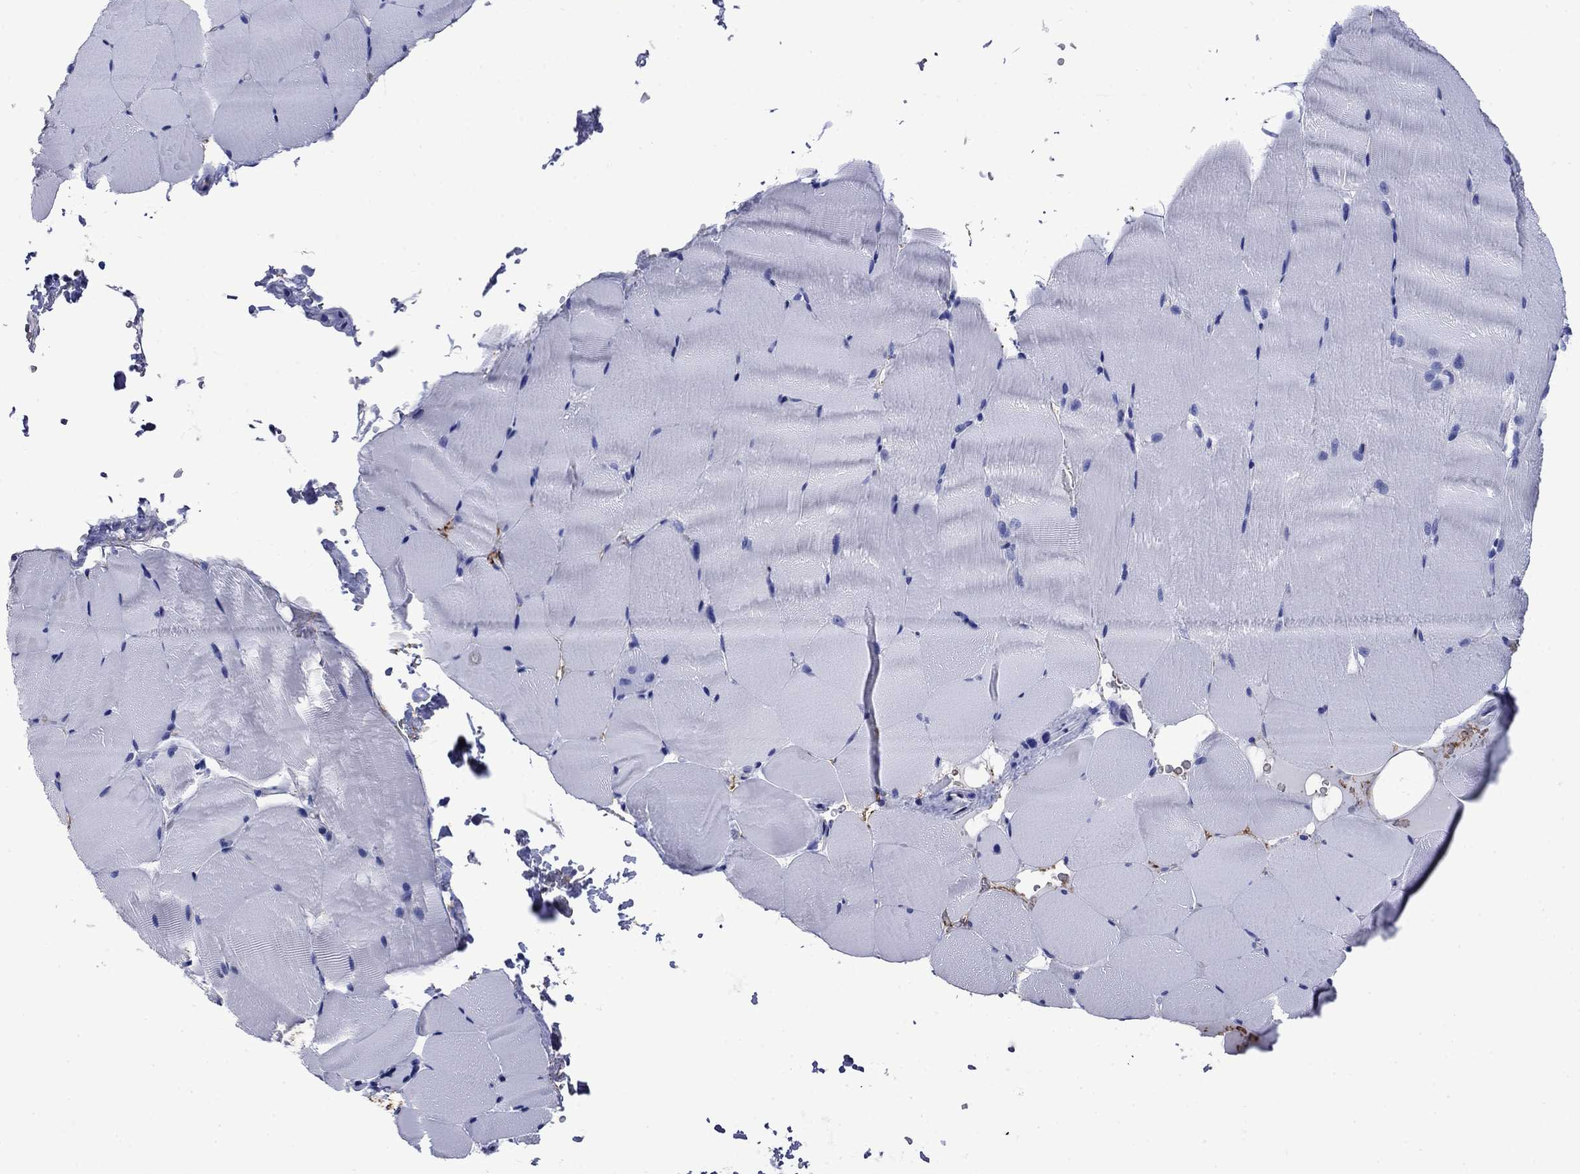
{"staining": {"intensity": "negative", "quantity": "none", "location": "none"}, "tissue": "skeletal muscle", "cell_type": "Myocytes", "image_type": "normal", "snomed": [{"axis": "morphology", "description": "Normal tissue, NOS"}, {"axis": "topography", "description": "Skeletal muscle"}], "caption": "IHC image of unremarkable skeletal muscle: skeletal muscle stained with DAB (3,3'-diaminobenzidine) reveals no significant protein expression in myocytes. (DAB (3,3'-diaminobenzidine) immunohistochemistry (IHC) with hematoxylin counter stain).", "gene": "SLC1A2", "patient": {"sex": "female", "age": 37}}